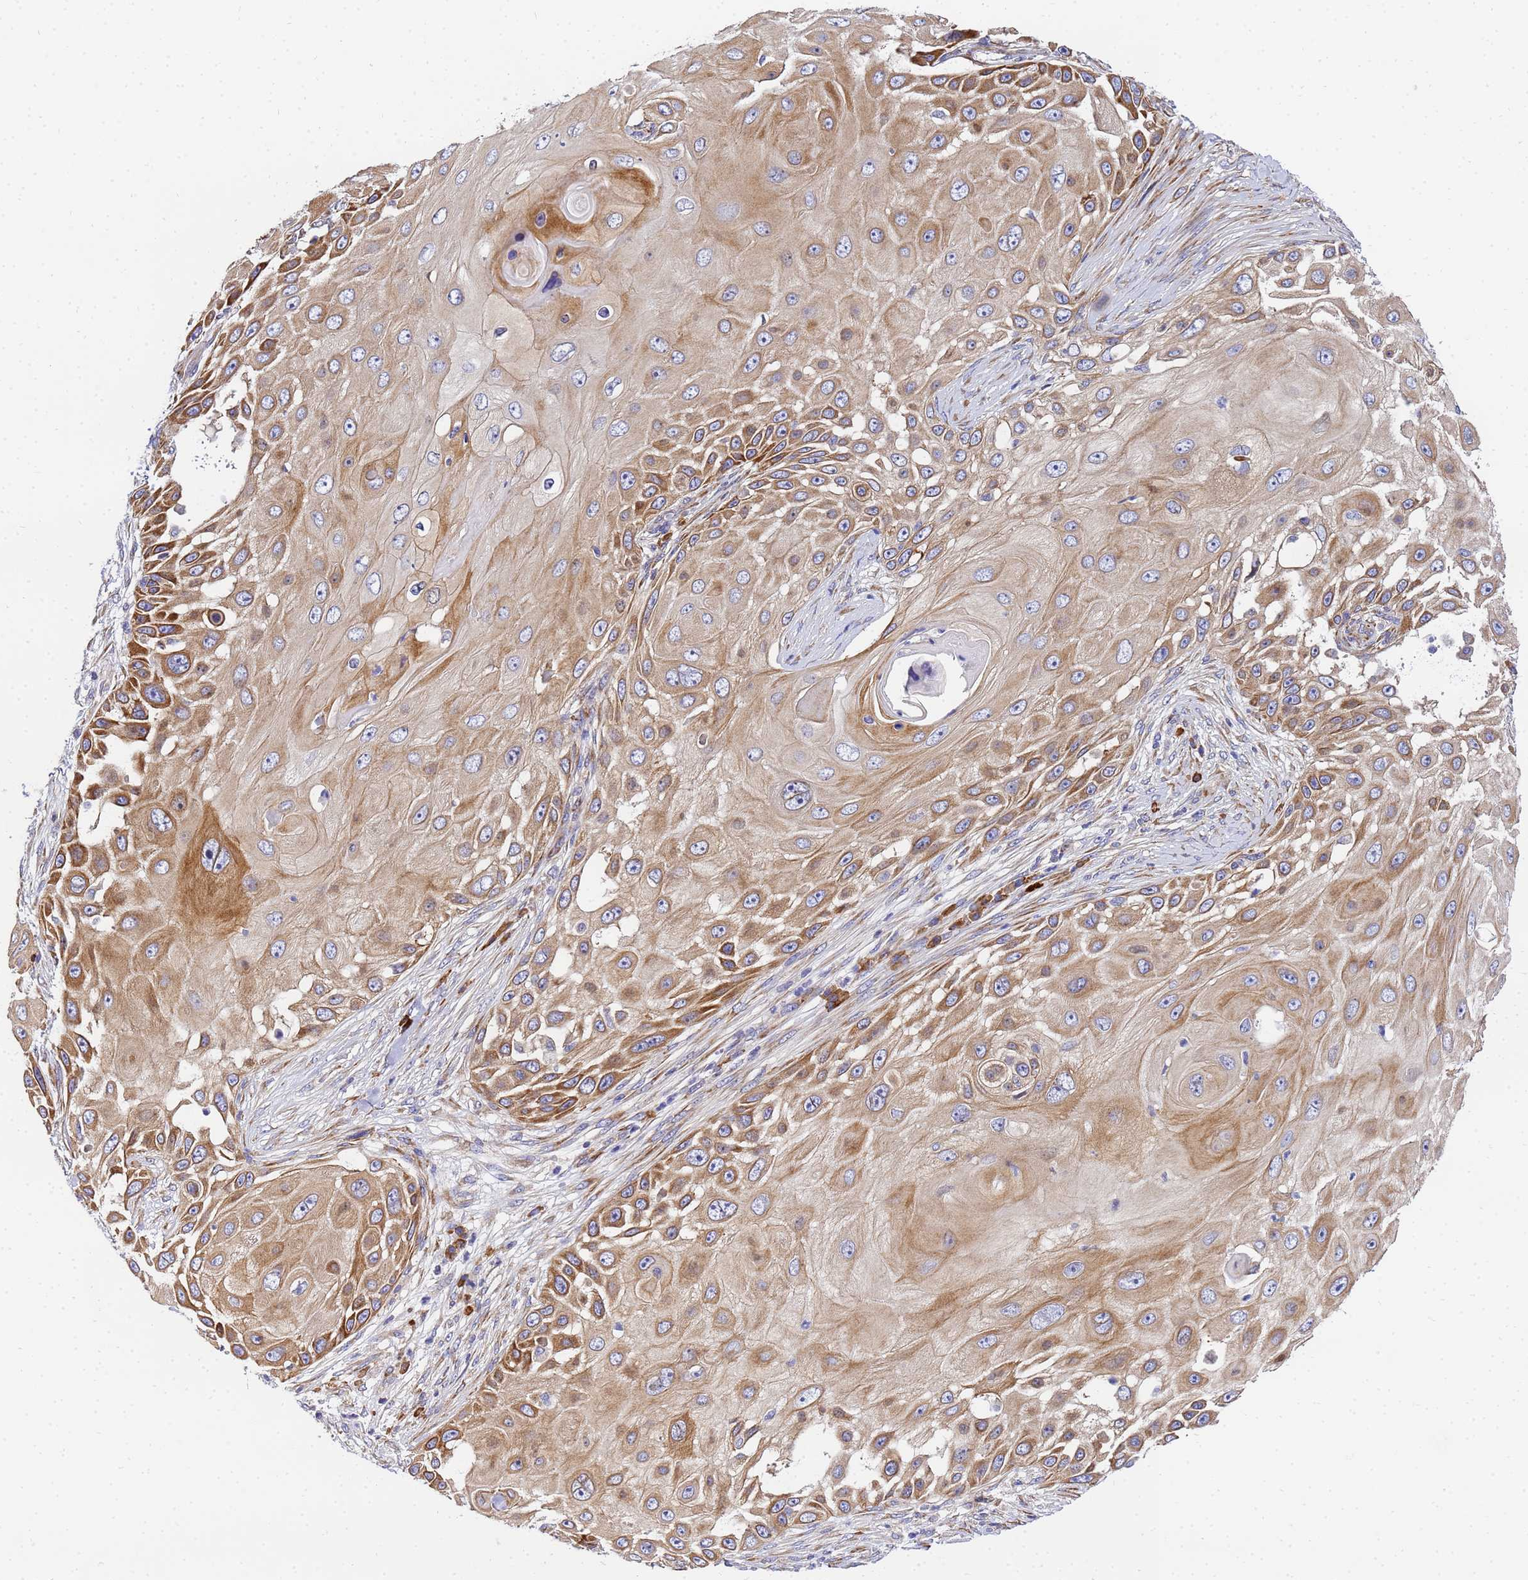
{"staining": {"intensity": "moderate", "quantity": ">75%", "location": "cytoplasmic/membranous"}, "tissue": "skin cancer", "cell_type": "Tumor cells", "image_type": "cancer", "snomed": [{"axis": "morphology", "description": "Squamous cell carcinoma, NOS"}, {"axis": "topography", "description": "Skin"}], "caption": "Protein analysis of skin cancer tissue exhibits moderate cytoplasmic/membranous positivity in about >75% of tumor cells.", "gene": "POM121", "patient": {"sex": "female", "age": 44}}